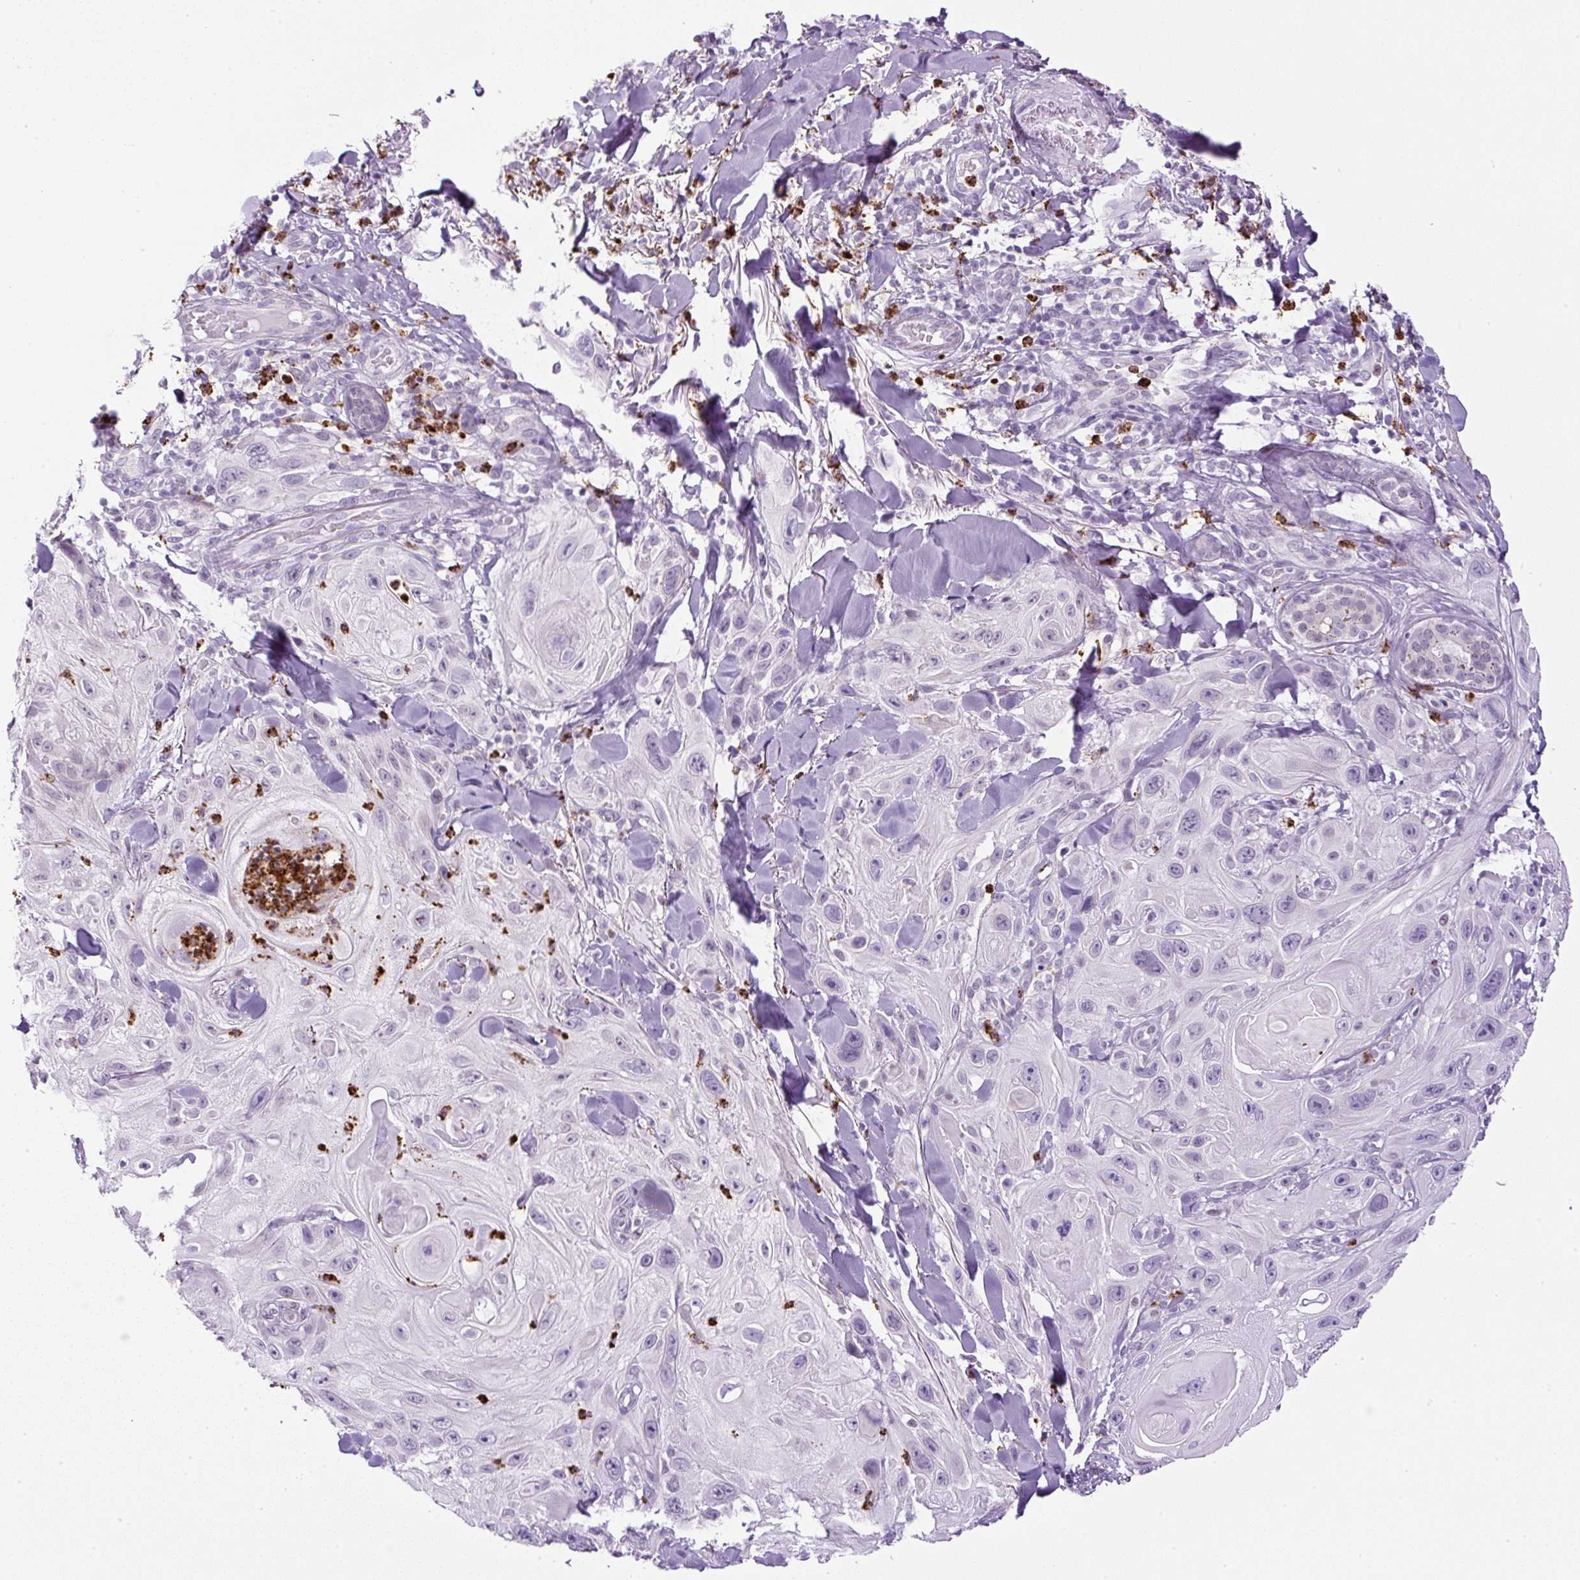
{"staining": {"intensity": "negative", "quantity": "none", "location": "none"}, "tissue": "skin cancer", "cell_type": "Tumor cells", "image_type": "cancer", "snomed": [{"axis": "morphology", "description": "Normal tissue, NOS"}, {"axis": "morphology", "description": "Squamous cell carcinoma, NOS"}, {"axis": "topography", "description": "Skin"}], "caption": "Tumor cells are negative for brown protein staining in squamous cell carcinoma (skin).", "gene": "RHBDD2", "patient": {"sex": "male", "age": 72}}